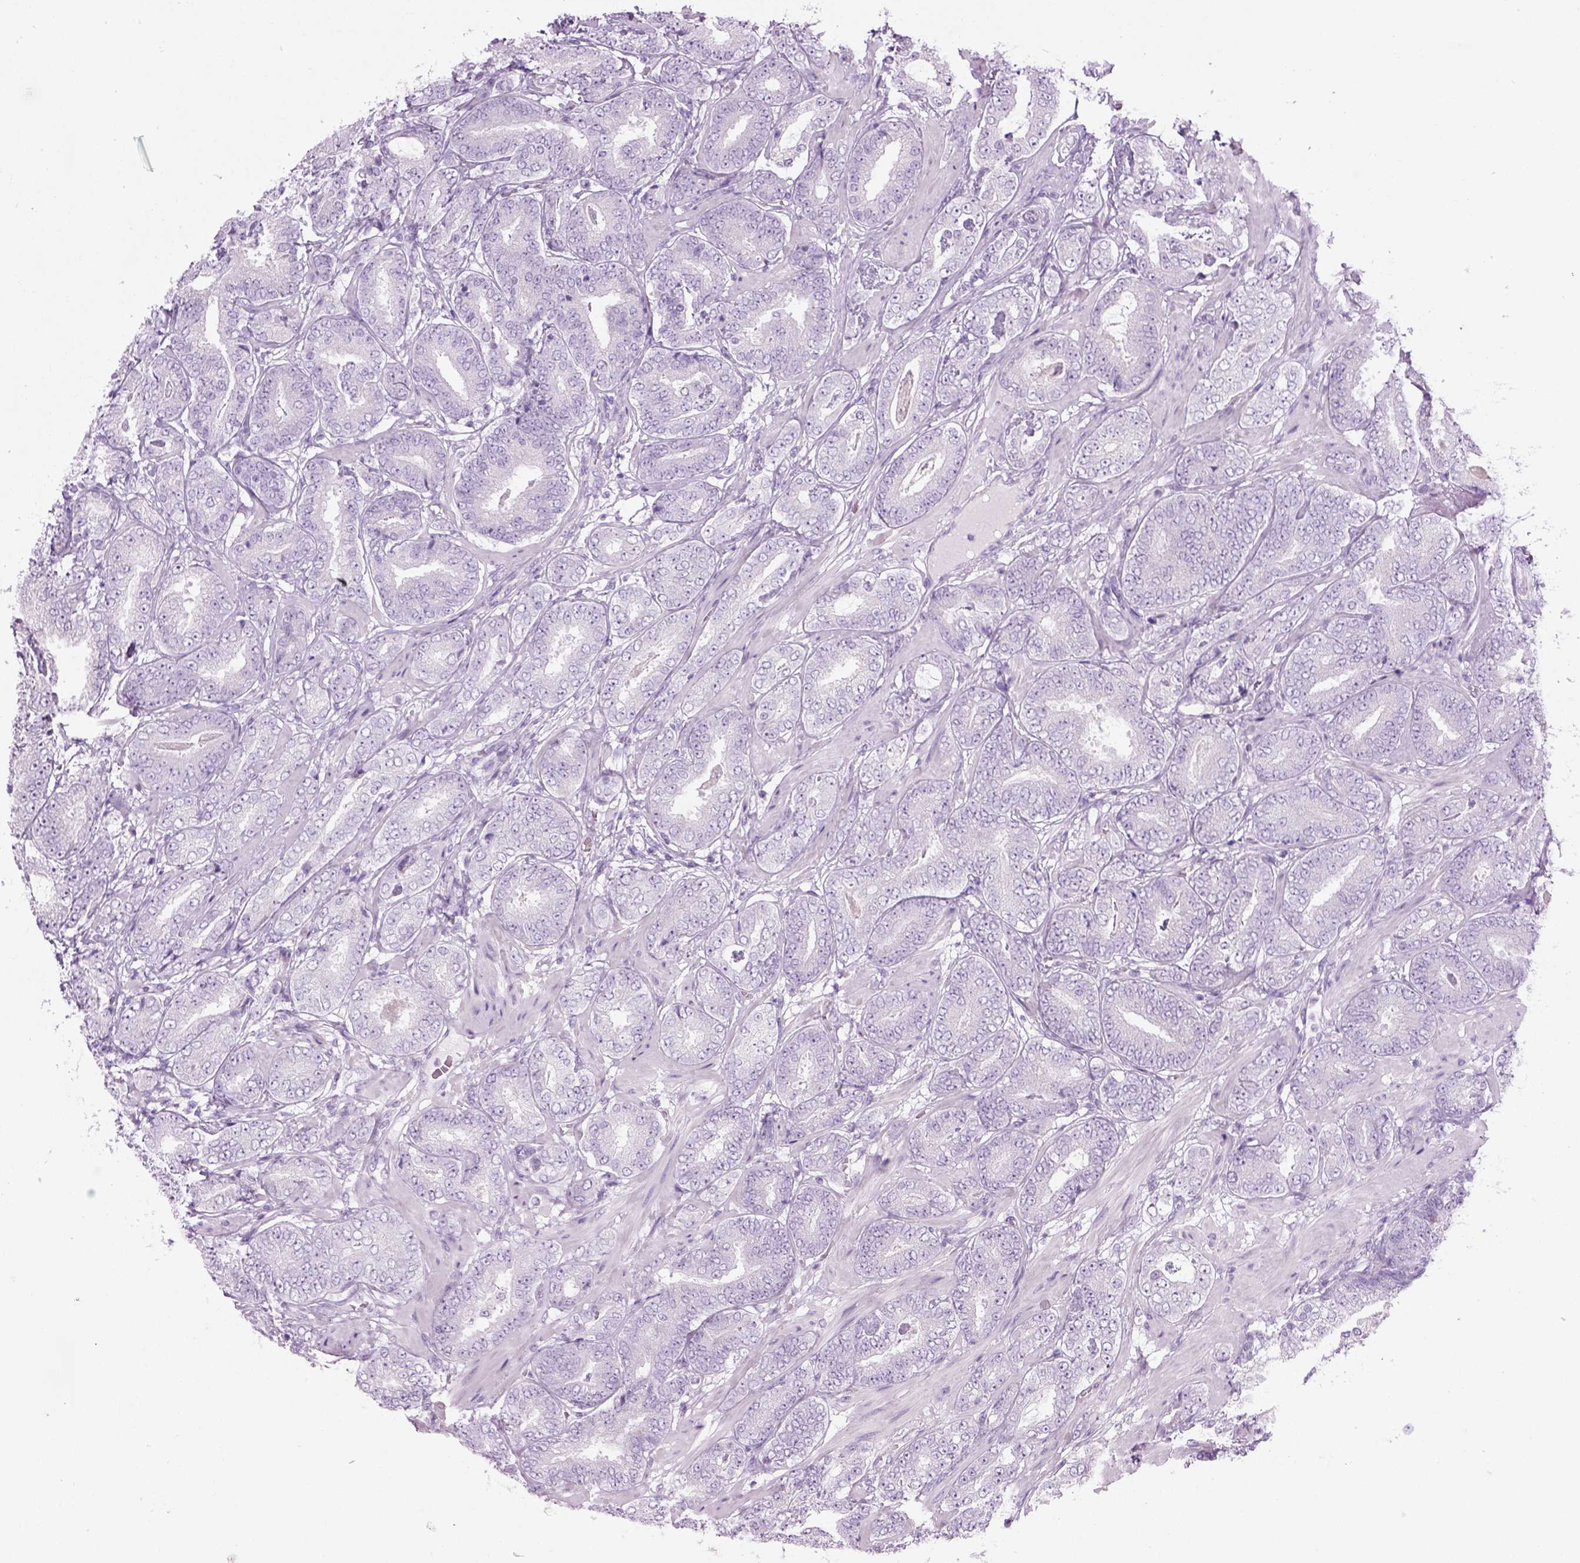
{"staining": {"intensity": "negative", "quantity": "none", "location": "none"}, "tissue": "prostate cancer", "cell_type": "Tumor cells", "image_type": "cancer", "snomed": [{"axis": "morphology", "description": "Adenocarcinoma, Low grade"}, {"axis": "topography", "description": "Prostate"}], "caption": "Immunohistochemistry micrograph of neoplastic tissue: human prostate cancer (low-grade adenocarcinoma) stained with DAB shows no significant protein staining in tumor cells.", "gene": "CIBAR2", "patient": {"sex": "male", "age": 60}}